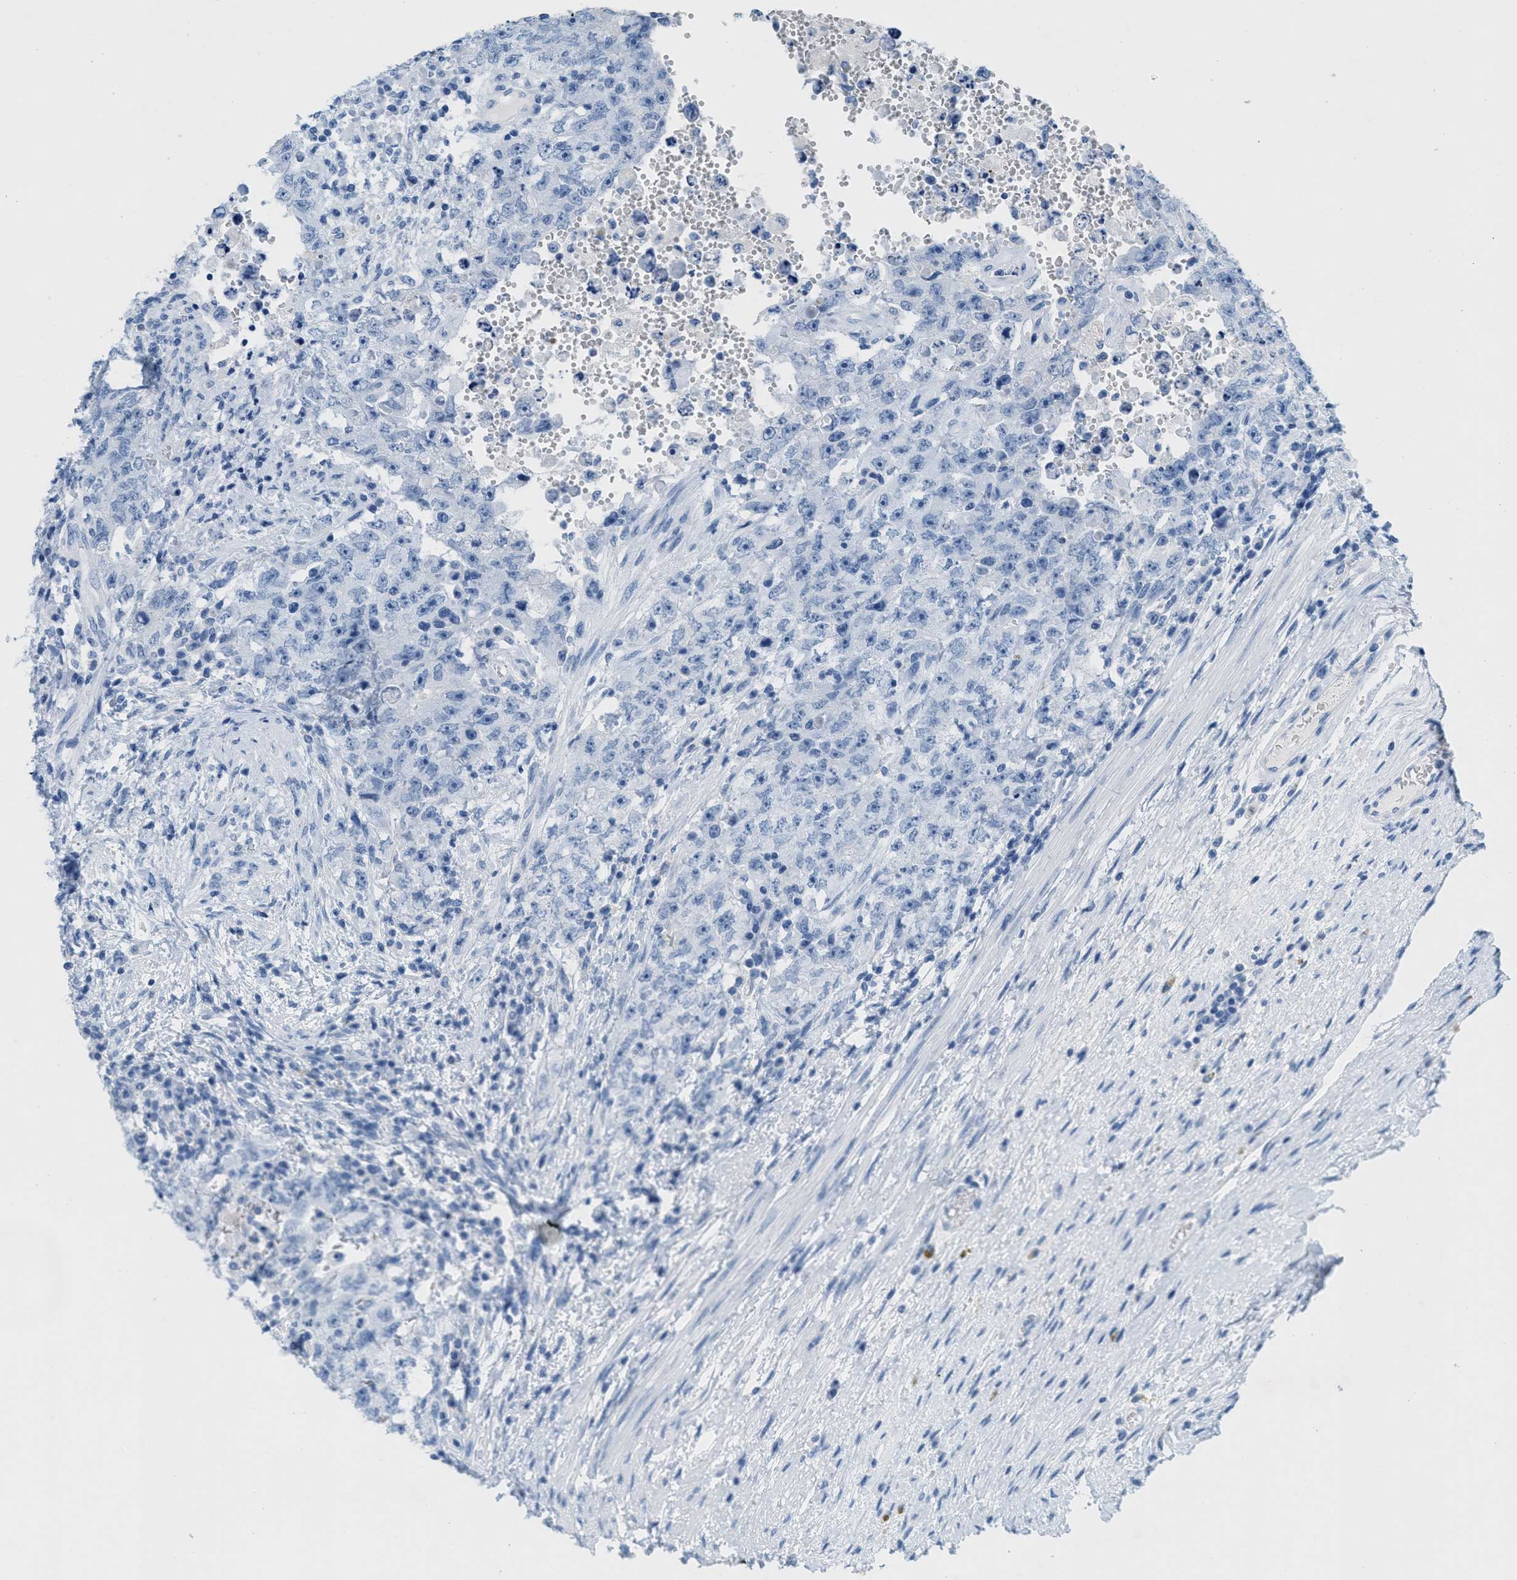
{"staining": {"intensity": "negative", "quantity": "none", "location": "none"}, "tissue": "testis cancer", "cell_type": "Tumor cells", "image_type": "cancer", "snomed": [{"axis": "morphology", "description": "Carcinoma, Embryonal, NOS"}, {"axis": "topography", "description": "Testis"}], "caption": "Immunohistochemistry histopathology image of testis cancer (embryonal carcinoma) stained for a protein (brown), which displays no staining in tumor cells.", "gene": "GPM6A", "patient": {"sex": "male", "age": 26}}